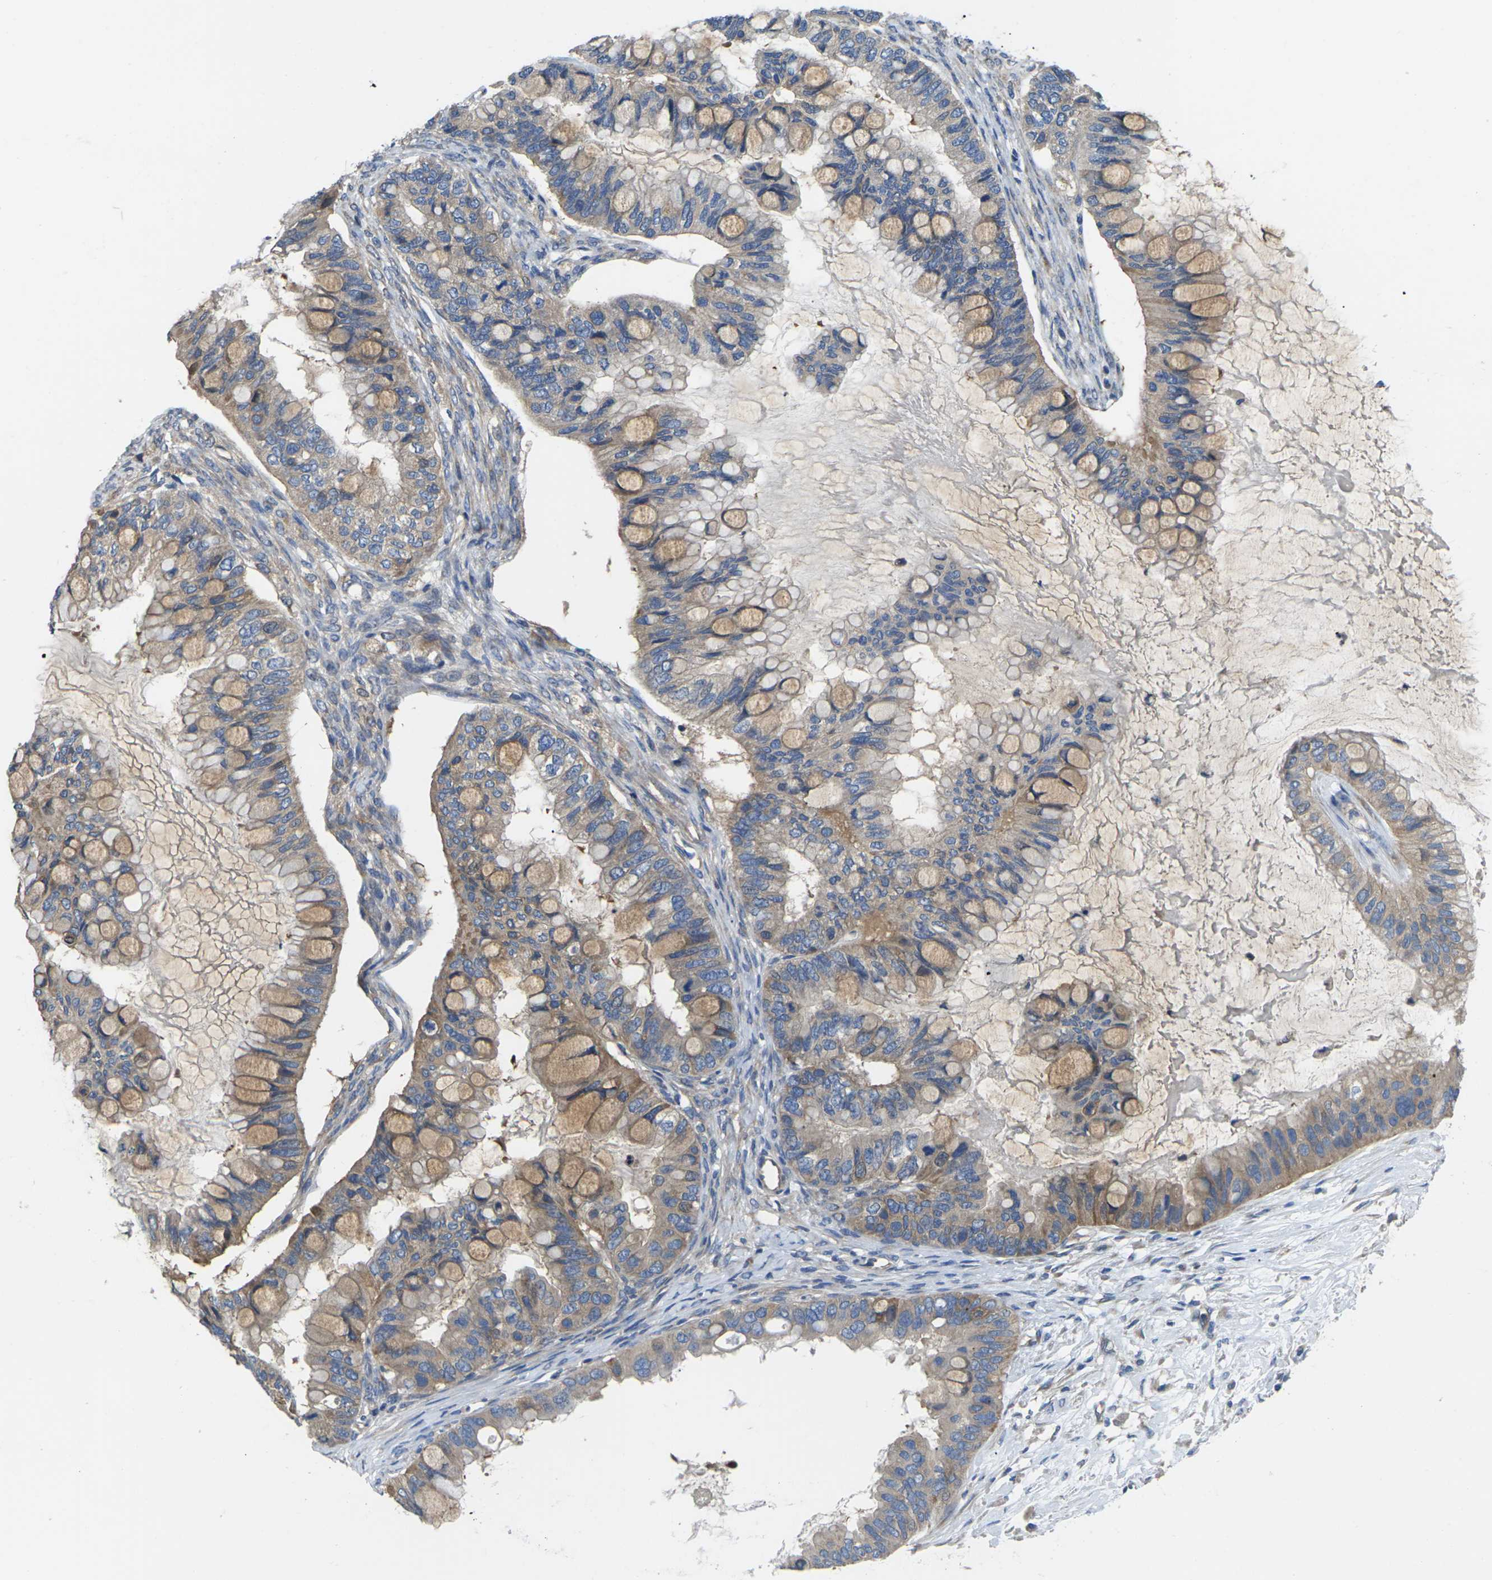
{"staining": {"intensity": "moderate", "quantity": "<25%", "location": "cytoplasmic/membranous"}, "tissue": "ovarian cancer", "cell_type": "Tumor cells", "image_type": "cancer", "snomed": [{"axis": "morphology", "description": "Cystadenocarcinoma, mucinous, NOS"}, {"axis": "topography", "description": "Ovary"}], "caption": "DAB (3,3'-diaminobenzidine) immunohistochemical staining of human ovarian mucinous cystadenocarcinoma shows moderate cytoplasmic/membranous protein staining in about <25% of tumor cells. (DAB (3,3'-diaminobenzidine) = brown stain, brightfield microscopy at high magnification).", "gene": "TMCC2", "patient": {"sex": "female", "age": 80}}